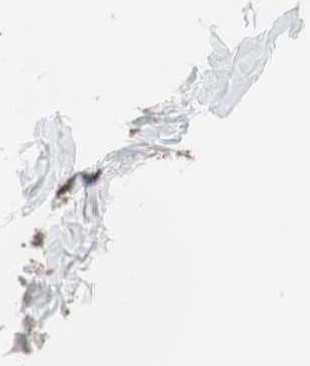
{"staining": {"intensity": "strong", "quantity": "25%-75%", "location": "nuclear"}, "tissue": "adipose tissue", "cell_type": "Adipocytes", "image_type": "normal", "snomed": [{"axis": "morphology", "description": "Normal tissue, NOS"}, {"axis": "topography", "description": "Breast"}, {"axis": "topography", "description": "Adipose tissue"}], "caption": "Benign adipose tissue shows strong nuclear expression in approximately 25%-75% of adipocytes.", "gene": "PRKG2", "patient": {"sex": "female", "age": 25}}